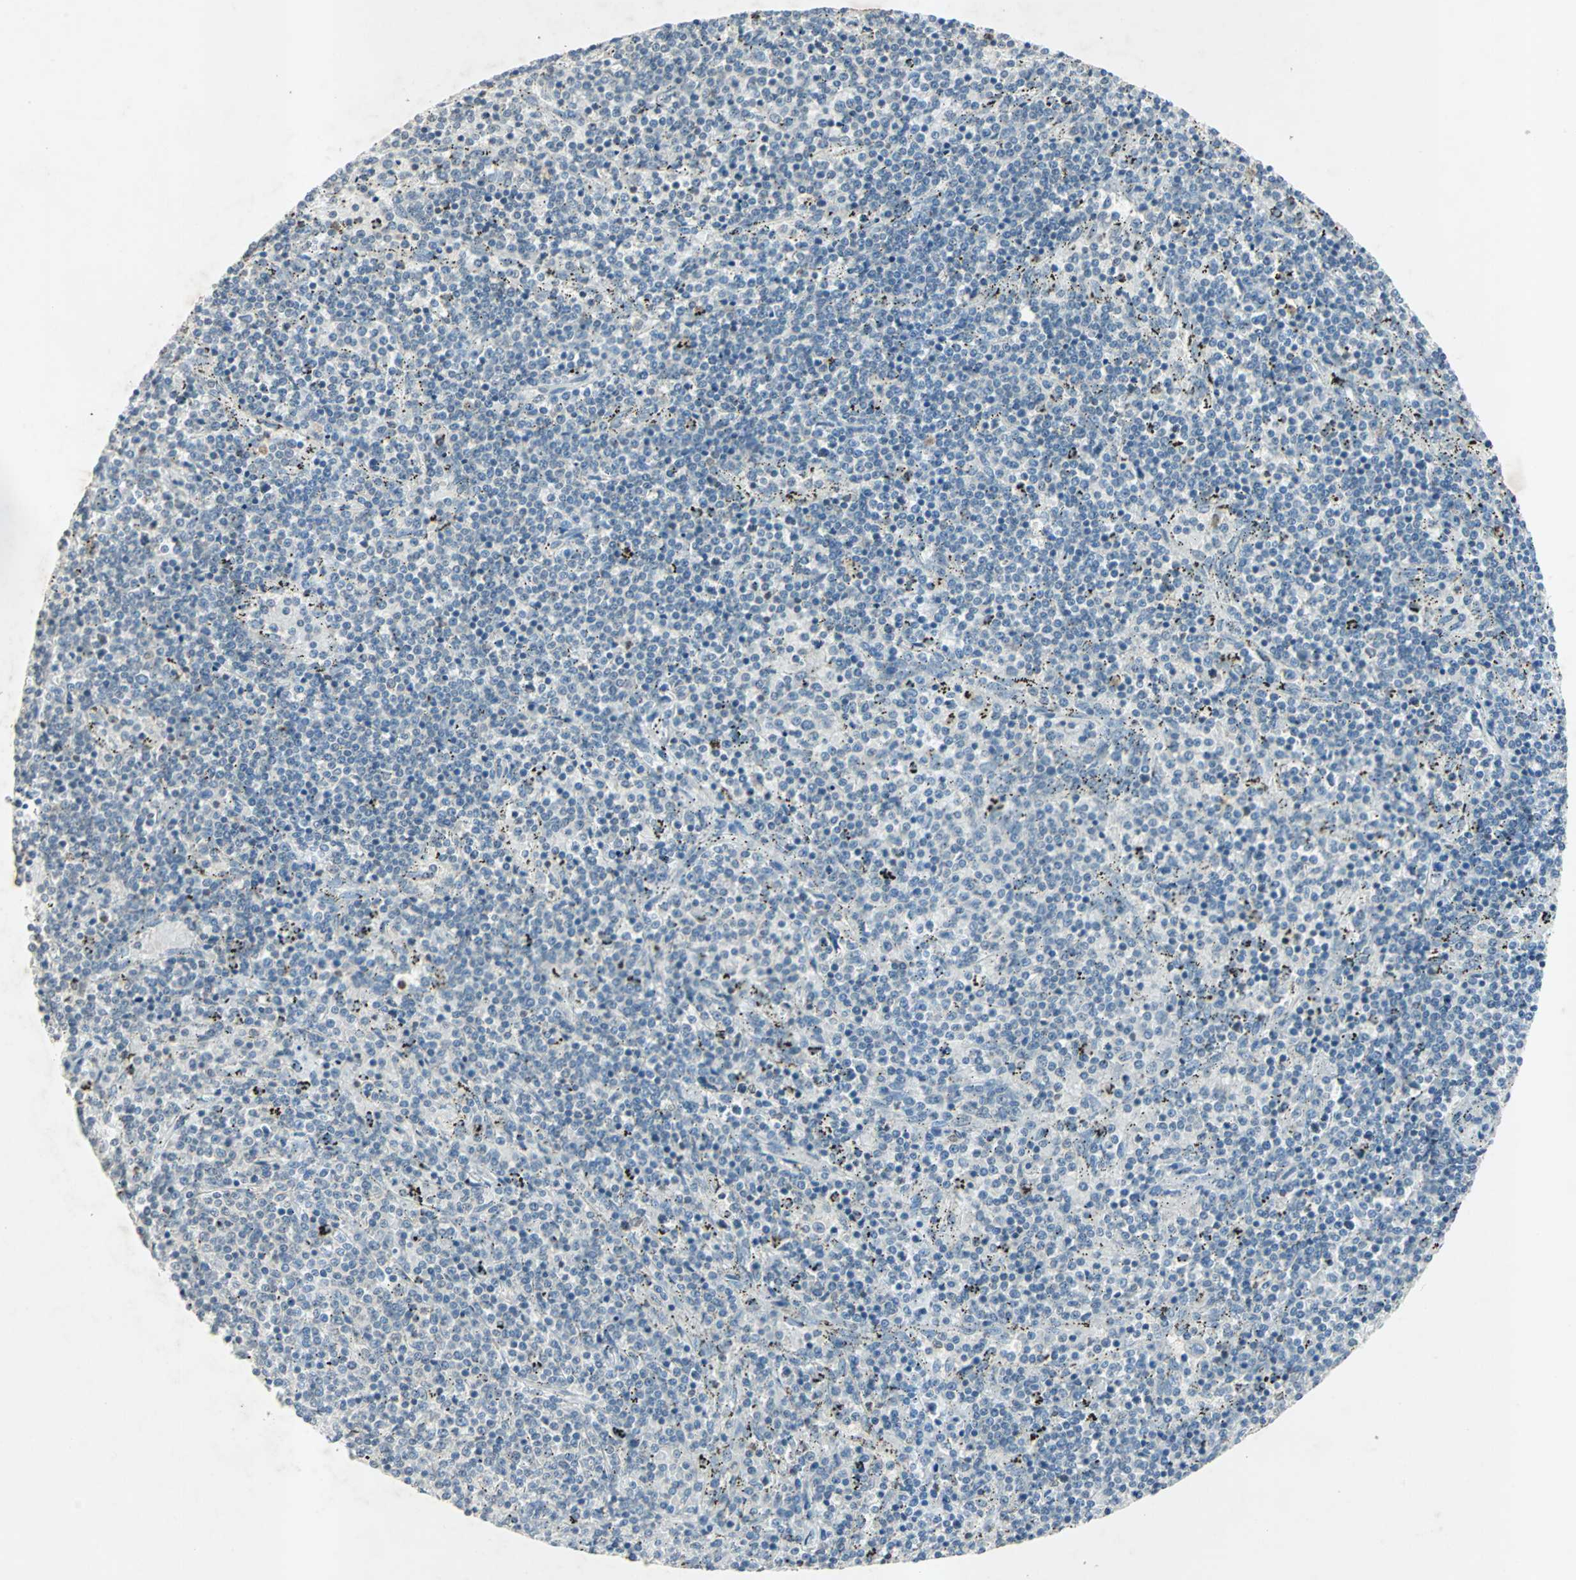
{"staining": {"intensity": "negative", "quantity": "none", "location": "none"}, "tissue": "lymphoma", "cell_type": "Tumor cells", "image_type": "cancer", "snomed": [{"axis": "morphology", "description": "Malignant lymphoma, non-Hodgkin's type, Low grade"}, {"axis": "topography", "description": "Spleen"}], "caption": "This is an IHC histopathology image of low-grade malignant lymphoma, non-Hodgkin's type. There is no expression in tumor cells.", "gene": "CAMK2B", "patient": {"sex": "female", "age": 50}}